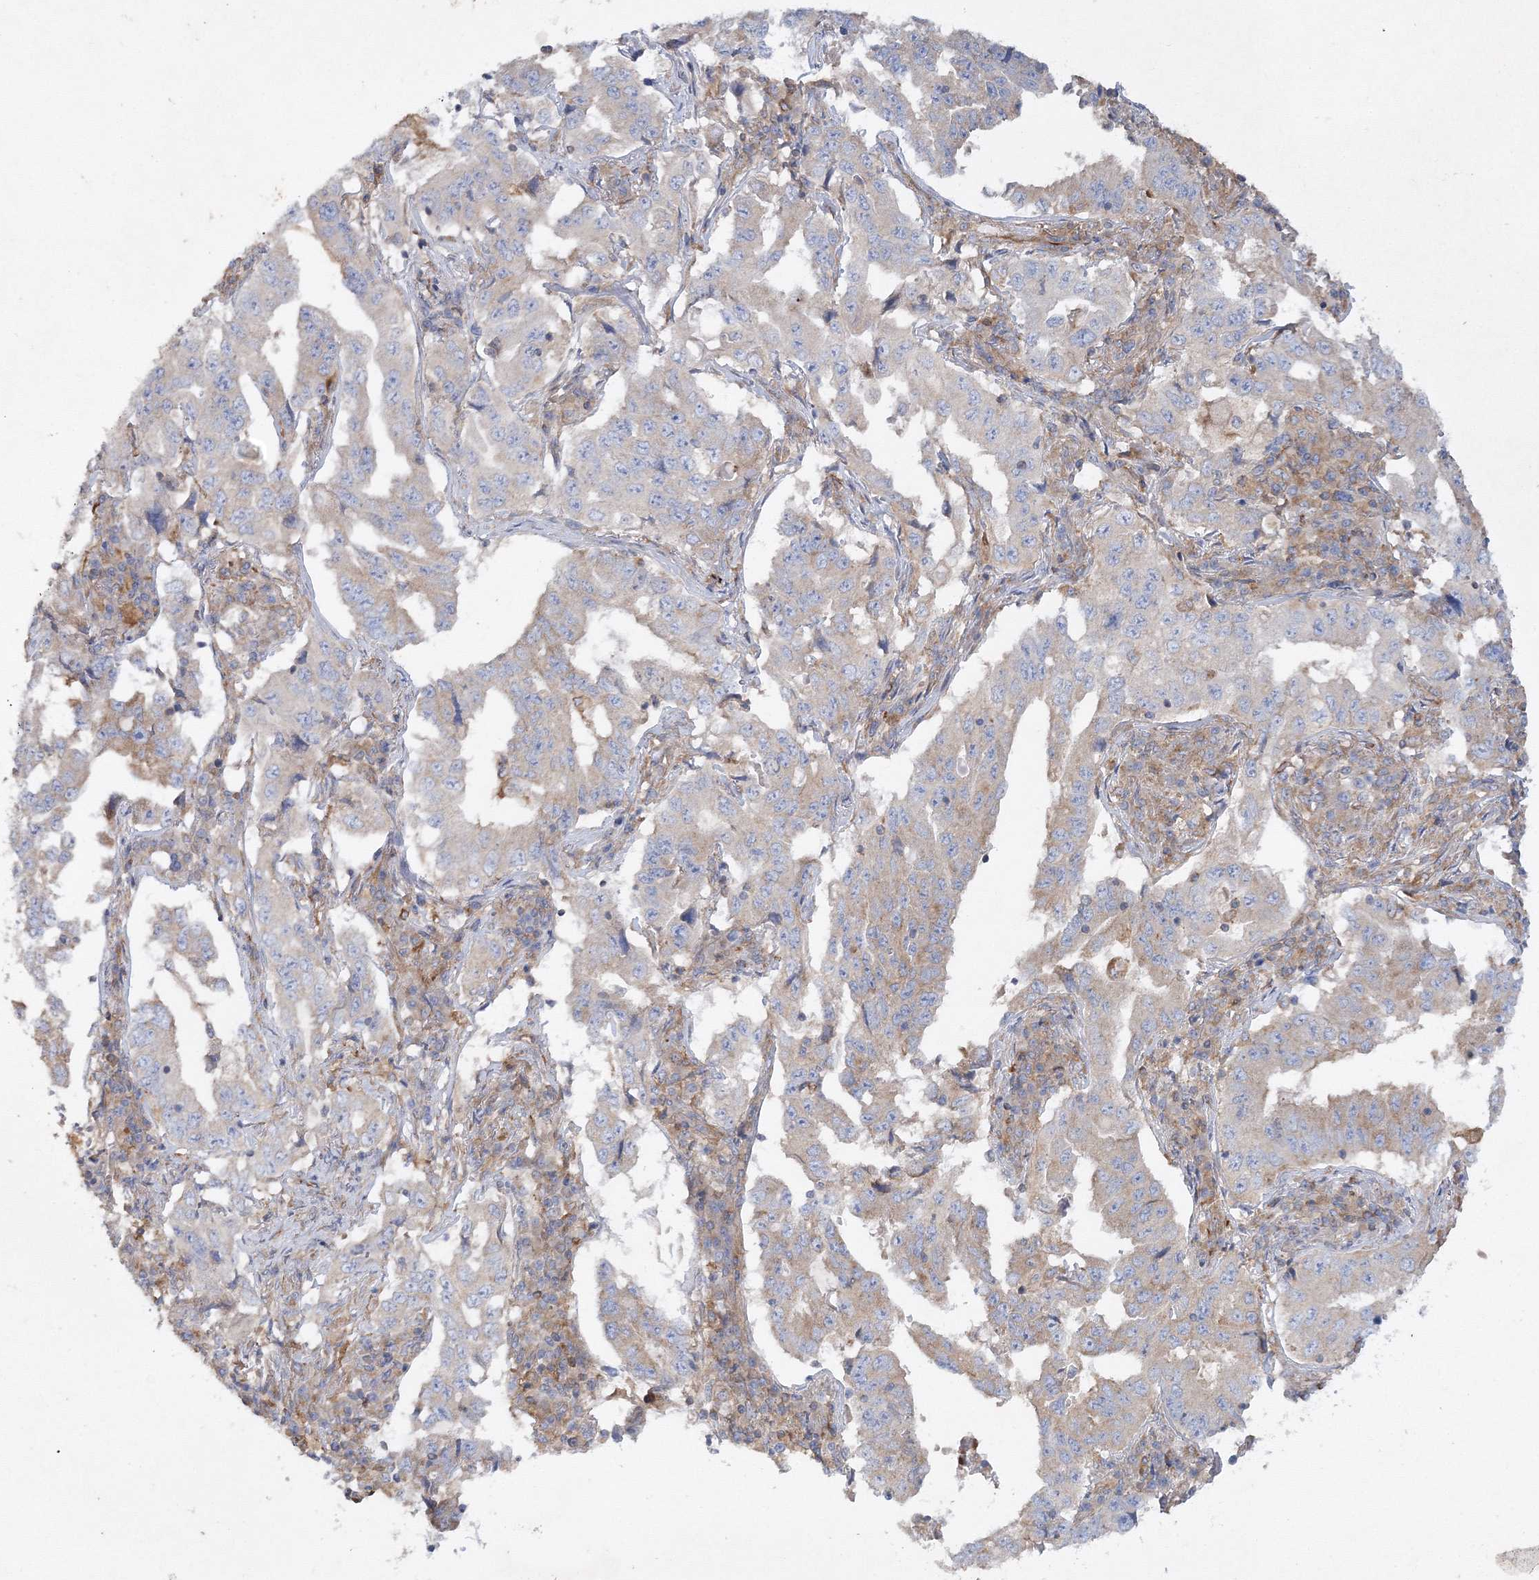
{"staining": {"intensity": "weak", "quantity": "25%-75%", "location": "cytoplasmic/membranous"}, "tissue": "lung cancer", "cell_type": "Tumor cells", "image_type": "cancer", "snomed": [{"axis": "morphology", "description": "Adenocarcinoma, NOS"}, {"axis": "topography", "description": "Lung"}], "caption": "About 25%-75% of tumor cells in lung cancer (adenocarcinoma) display weak cytoplasmic/membranous protein staining as visualized by brown immunohistochemical staining.", "gene": "WDR37", "patient": {"sex": "female", "age": 51}}